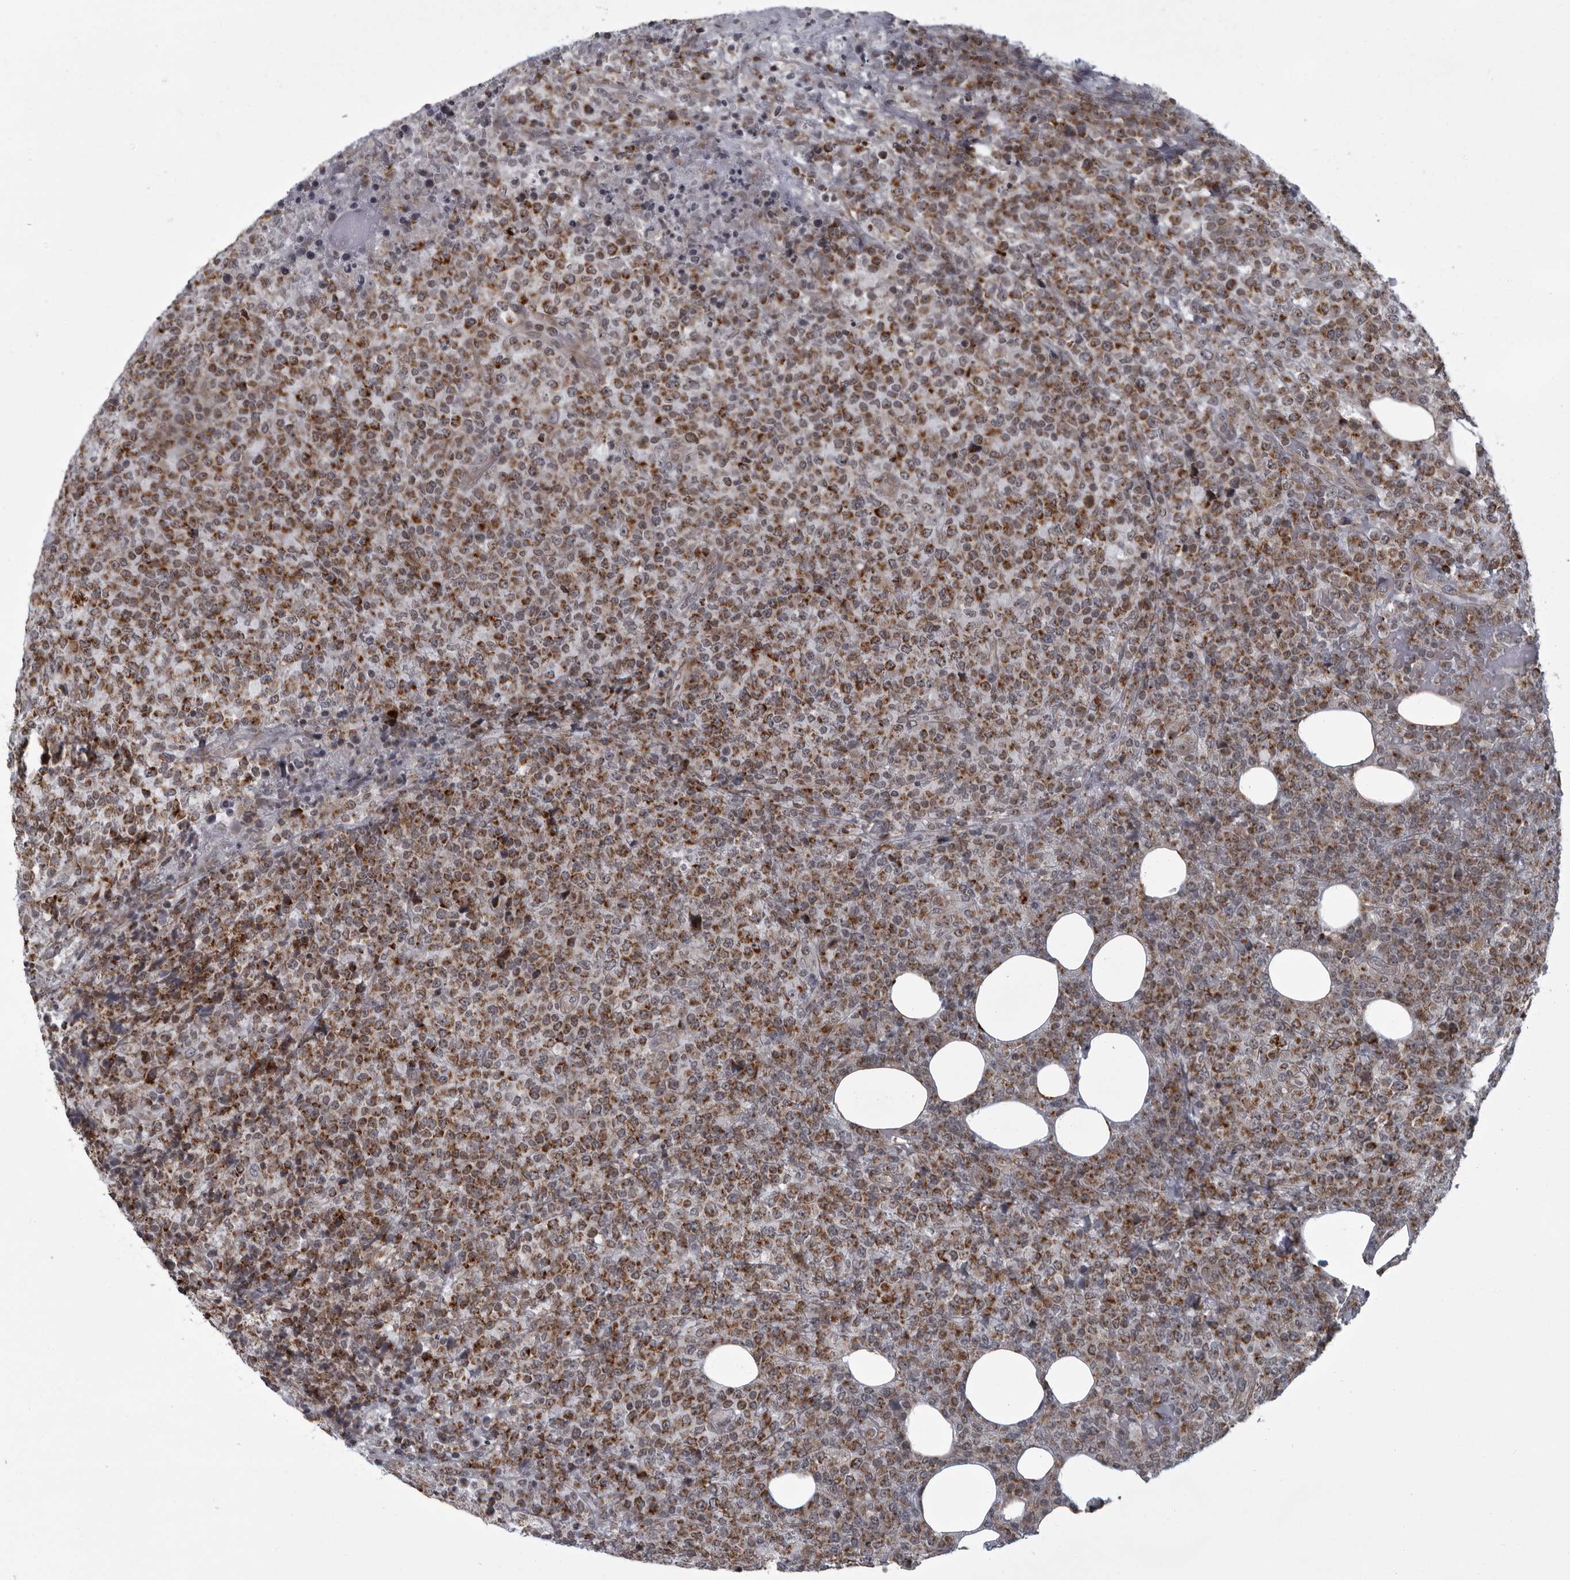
{"staining": {"intensity": "moderate", "quantity": ">75%", "location": "cytoplasmic/membranous"}, "tissue": "lymphoma", "cell_type": "Tumor cells", "image_type": "cancer", "snomed": [{"axis": "morphology", "description": "Malignant lymphoma, non-Hodgkin's type, High grade"}, {"axis": "topography", "description": "Lymph node"}], "caption": "Lymphoma stained for a protein (brown) exhibits moderate cytoplasmic/membranous positive staining in approximately >75% of tumor cells.", "gene": "RTCA", "patient": {"sex": "male", "age": 13}}